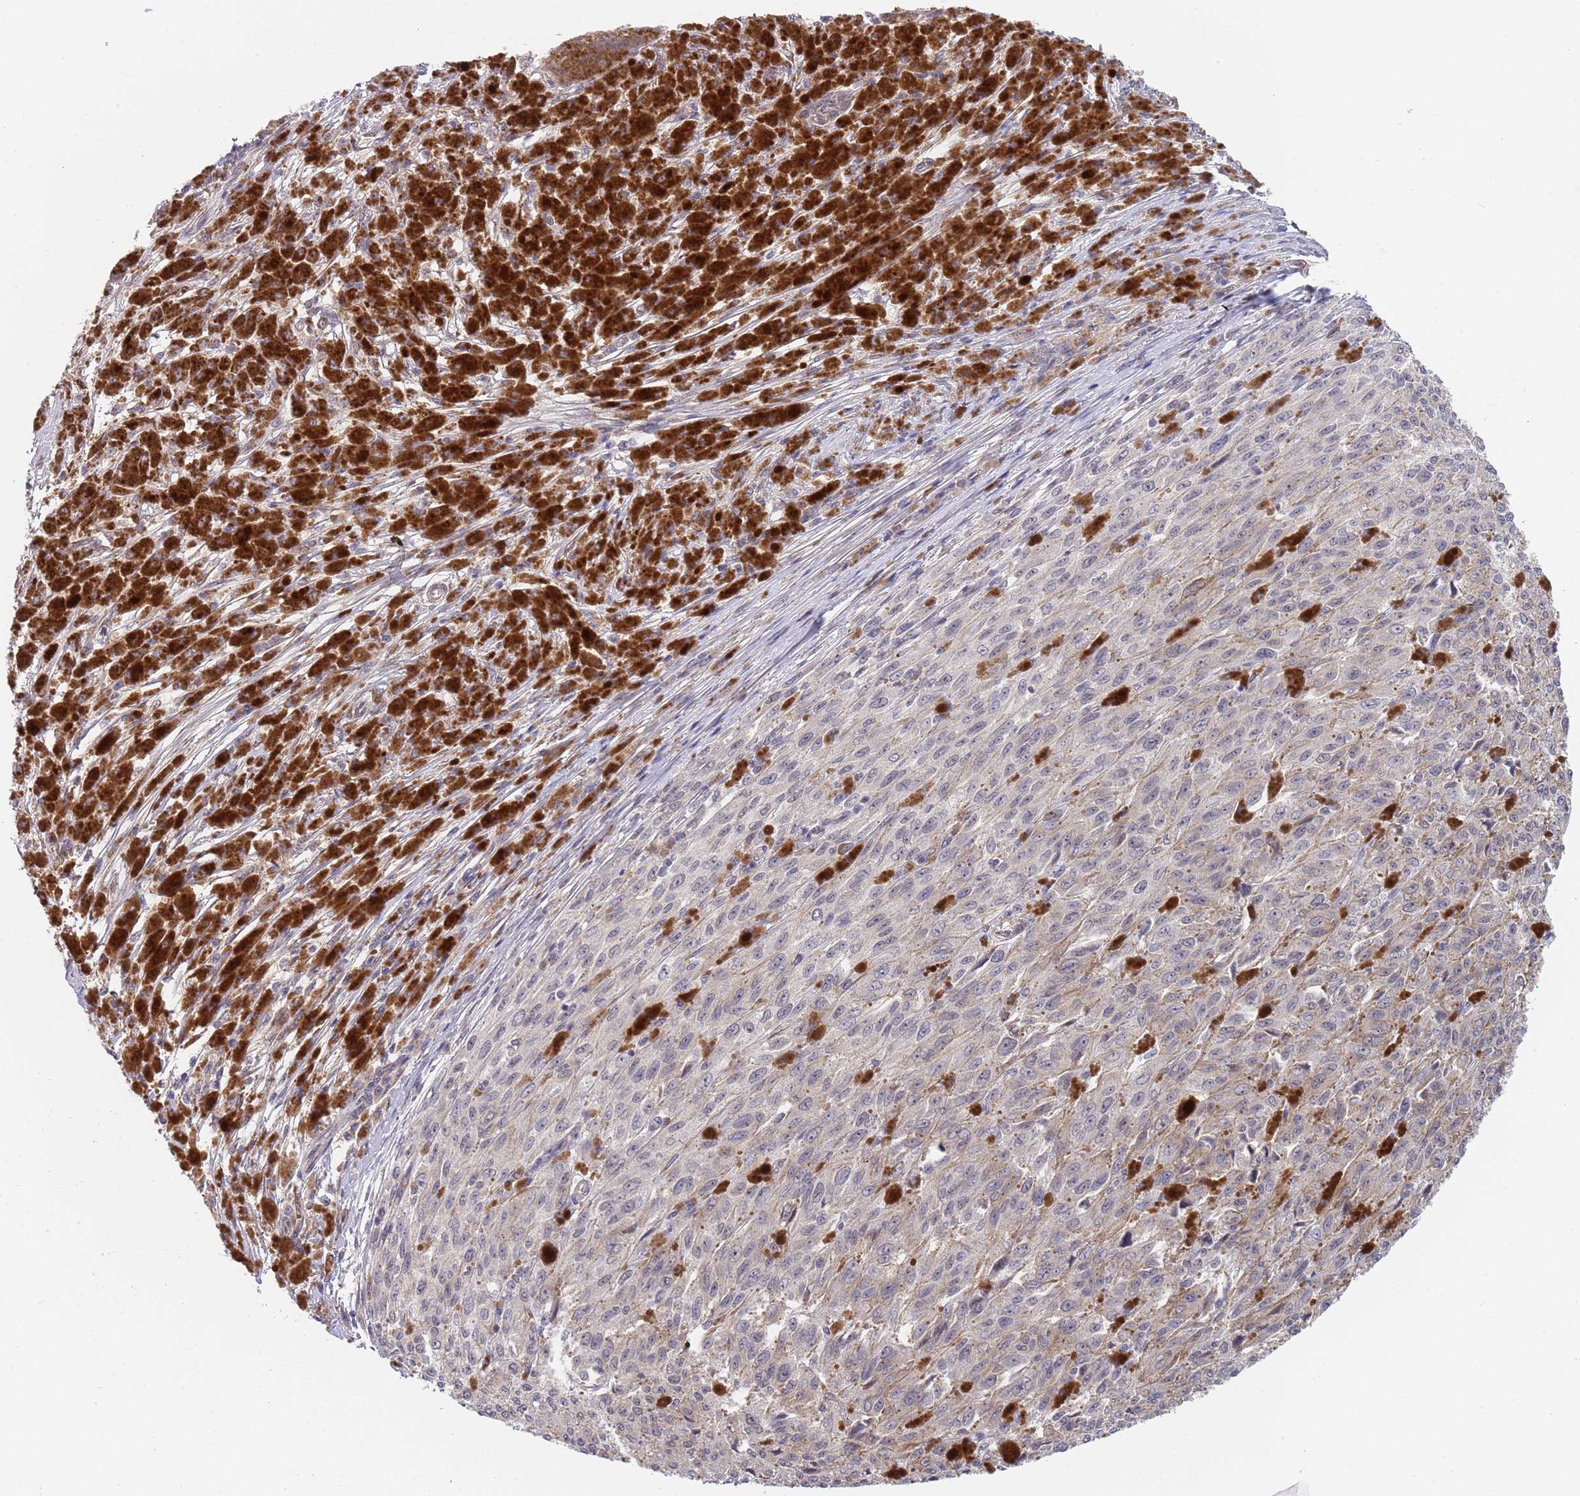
{"staining": {"intensity": "negative", "quantity": "none", "location": "none"}, "tissue": "melanoma", "cell_type": "Tumor cells", "image_type": "cancer", "snomed": [{"axis": "morphology", "description": "Malignant melanoma, NOS"}, {"axis": "topography", "description": "Skin"}], "caption": "Immunohistochemistry of human malignant melanoma exhibits no positivity in tumor cells.", "gene": "B4GALT4", "patient": {"sex": "female", "age": 52}}